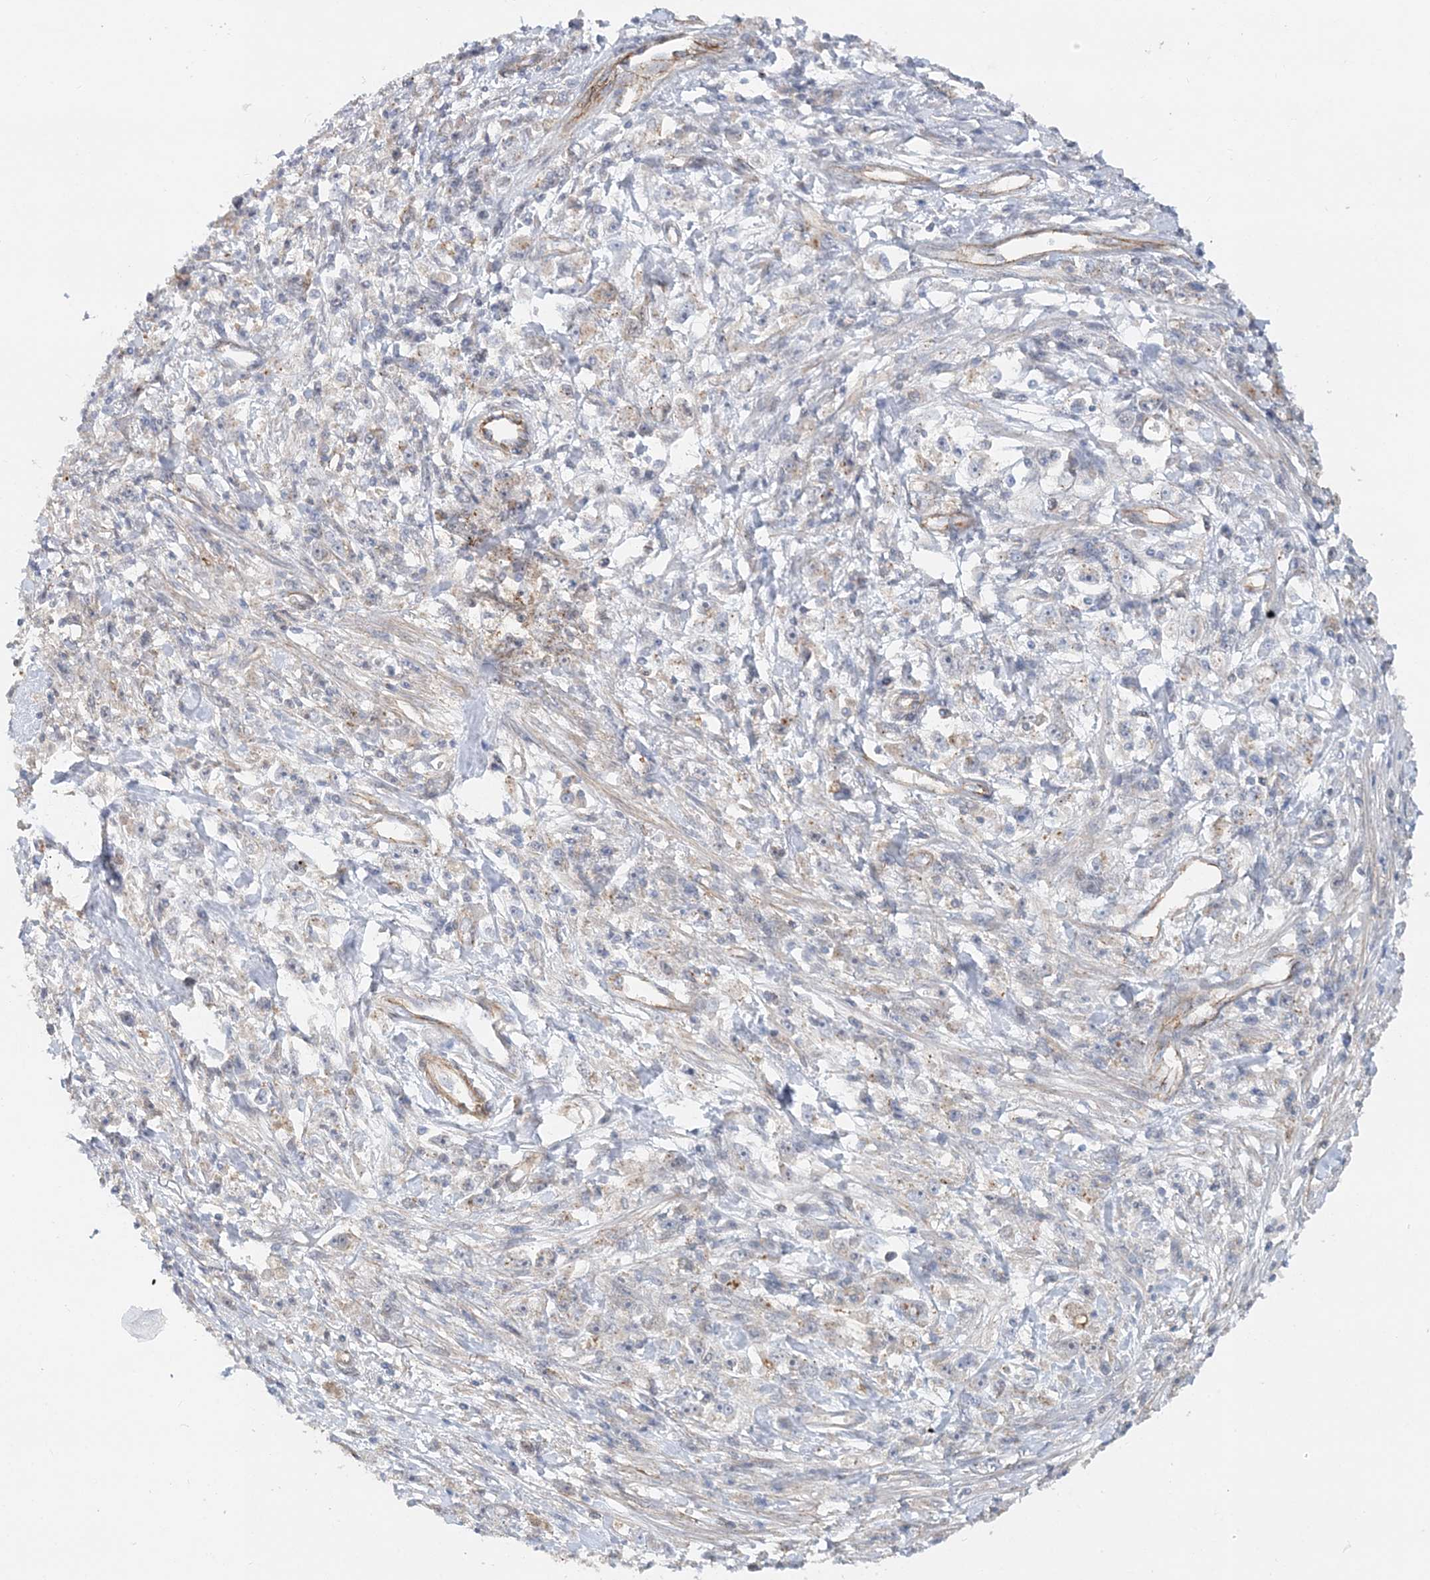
{"staining": {"intensity": "weak", "quantity": "<25%", "location": "cytoplasmic/membranous"}, "tissue": "stomach cancer", "cell_type": "Tumor cells", "image_type": "cancer", "snomed": [{"axis": "morphology", "description": "Adenocarcinoma, NOS"}, {"axis": "topography", "description": "Stomach"}], "caption": "Immunohistochemistry (IHC) histopathology image of neoplastic tissue: human stomach cancer stained with DAB demonstrates no significant protein expression in tumor cells.", "gene": "MAT2B", "patient": {"sex": "female", "age": 59}}